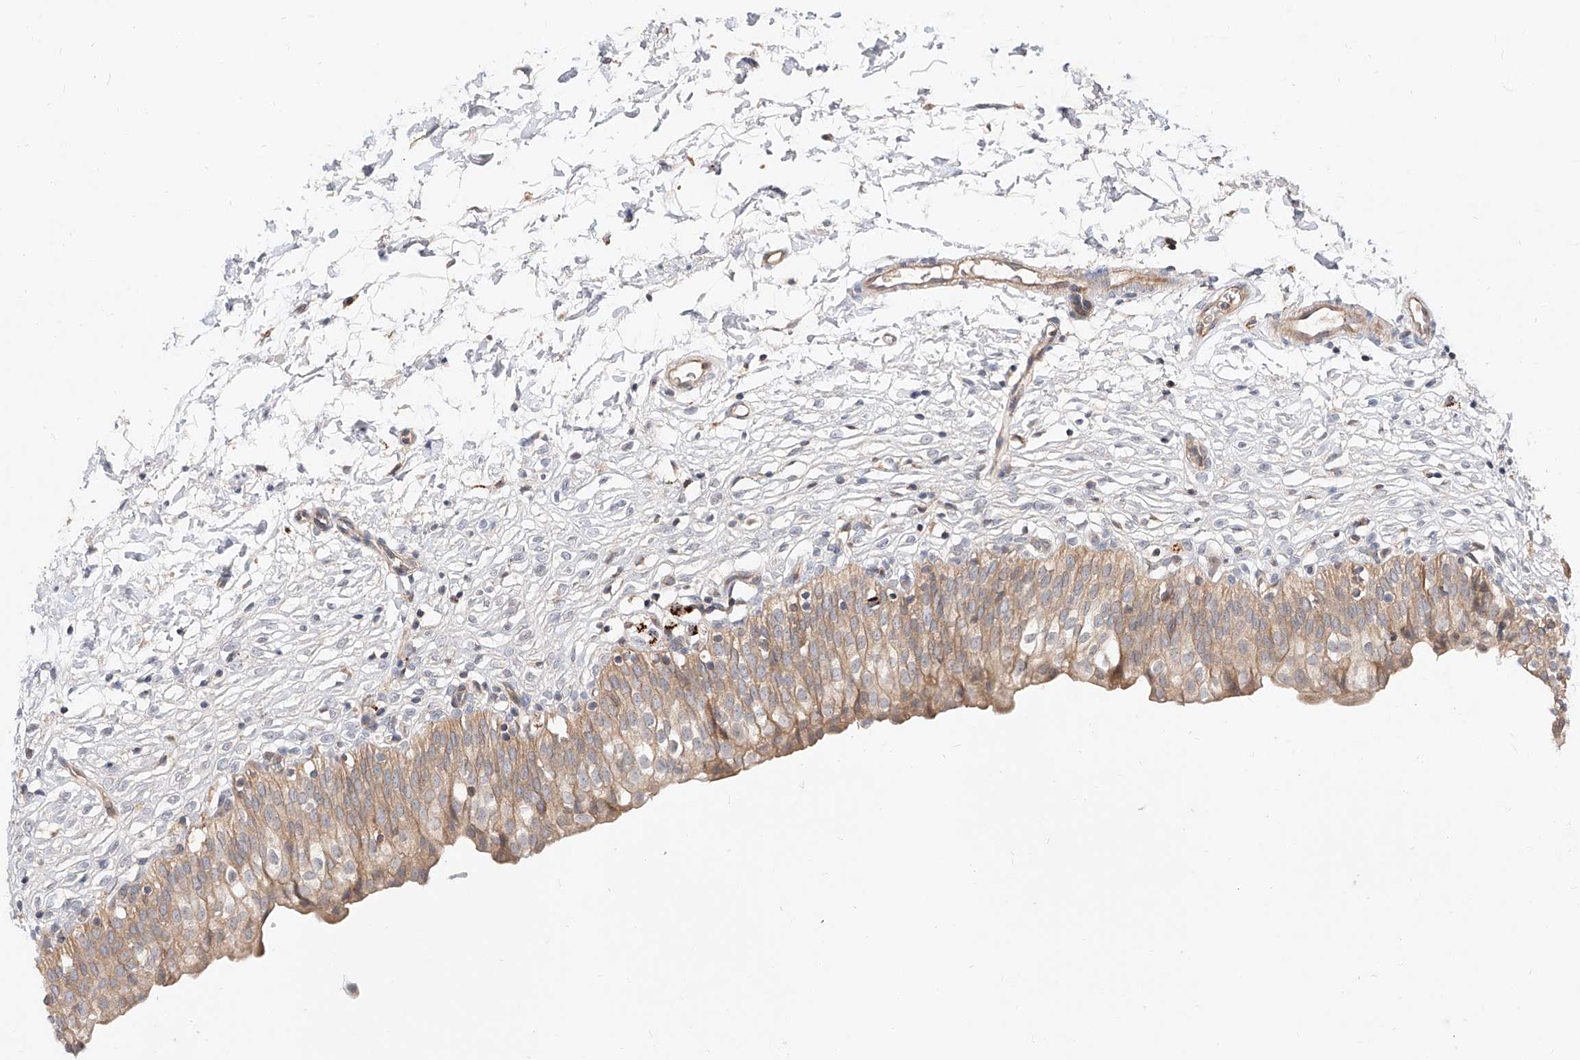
{"staining": {"intensity": "moderate", "quantity": ">75%", "location": "cytoplasmic/membranous"}, "tissue": "urinary bladder", "cell_type": "Urothelial cells", "image_type": "normal", "snomed": [{"axis": "morphology", "description": "Normal tissue, NOS"}, {"axis": "topography", "description": "Urinary bladder"}], "caption": "Urinary bladder stained with DAB (3,3'-diaminobenzidine) immunohistochemistry displays medium levels of moderate cytoplasmic/membranous positivity in approximately >75% of urothelial cells. The staining is performed using DAB (3,3'-diaminobenzidine) brown chromogen to label protein expression. The nuclei are counter-stained blue using hematoxylin.", "gene": "DIRAS3", "patient": {"sex": "male", "age": 55}}